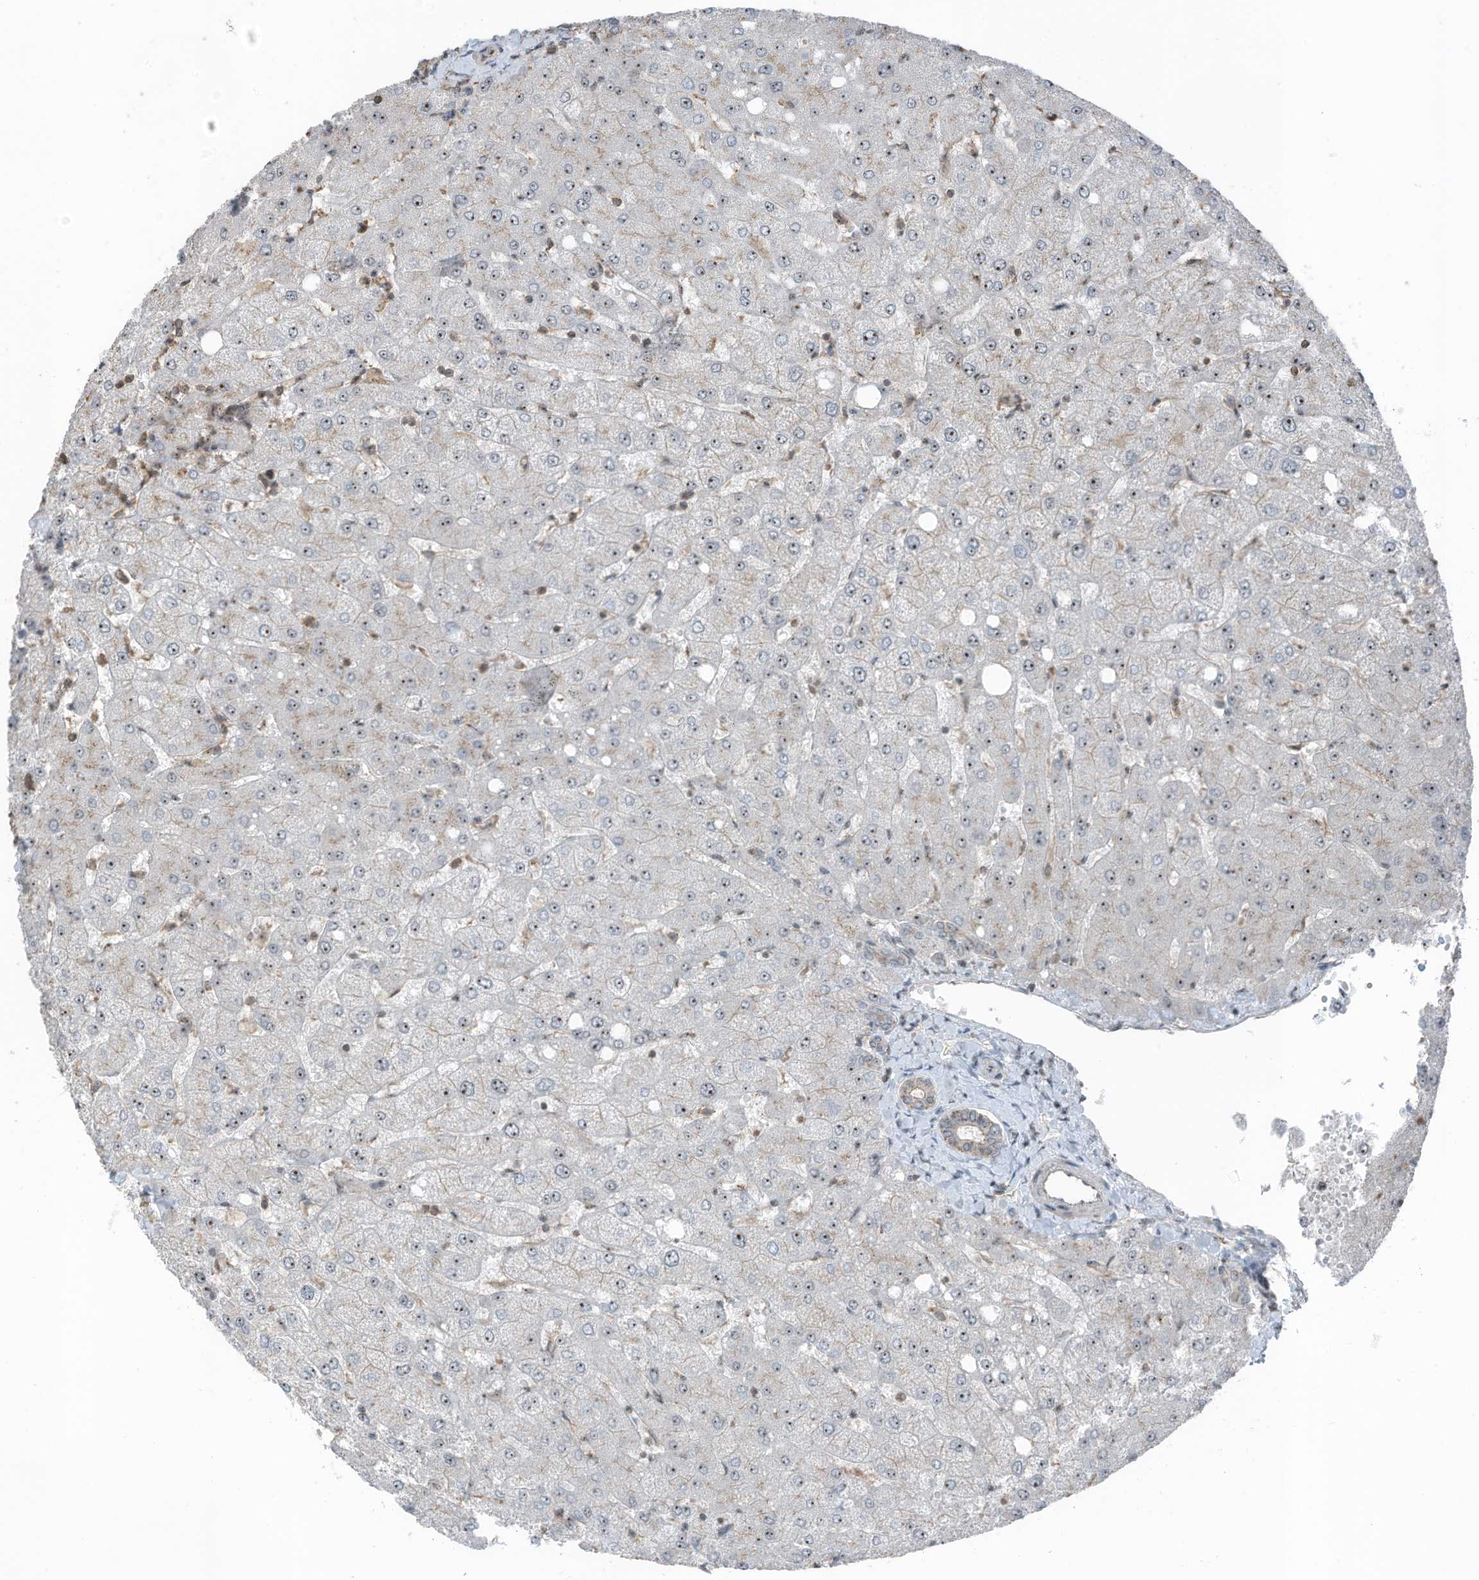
{"staining": {"intensity": "moderate", "quantity": "25%-75%", "location": "cytoplasmic/membranous,nuclear"}, "tissue": "liver", "cell_type": "Cholangiocytes", "image_type": "normal", "snomed": [{"axis": "morphology", "description": "Normal tissue, NOS"}, {"axis": "topography", "description": "Liver"}], "caption": "High-power microscopy captured an immunohistochemistry (IHC) histopathology image of benign liver, revealing moderate cytoplasmic/membranous,nuclear staining in about 25%-75% of cholangiocytes.", "gene": "UTP3", "patient": {"sex": "female", "age": 54}}